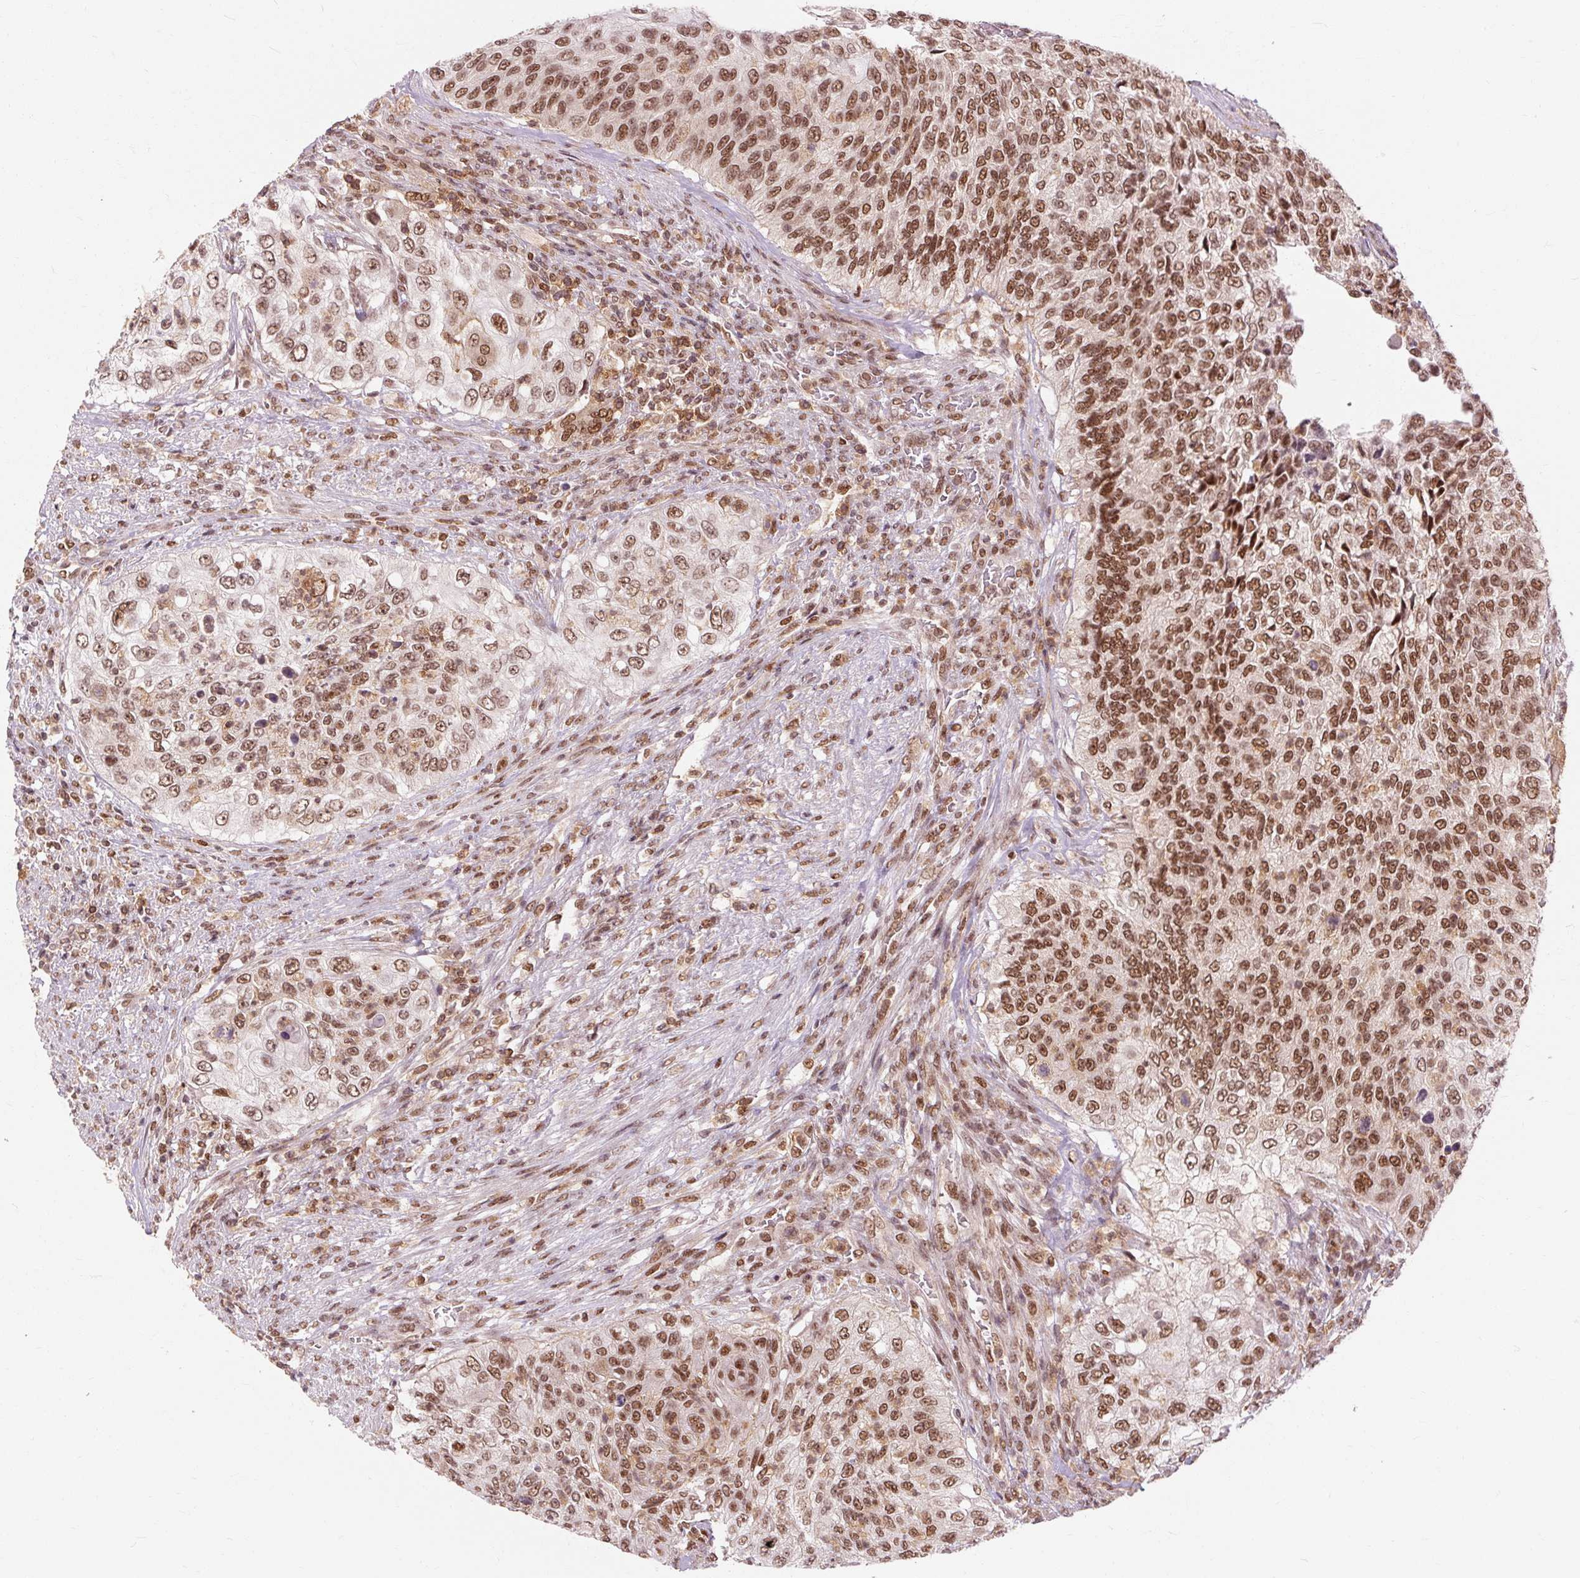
{"staining": {"intensity": "strong", "quantity": ">75%", "location": "nuclear"}, "tissue": "urothelial cancer", "cell_type": "Tumor cells", "image_type": "cancer", "snomed": [{"axis": "morphology", "description": "Urothelial carcinoma, High grade"}, {"axis": "topography", "description": "Urinary bladder"}], "caption": "A histopathology image showing strong nuclear positivity in about >75% of tumor cells in urothelial cancer, as visualized by brown immunohistochemical staining.", "gene": "CSTF1", "patient": {"sex": "female", "age": 60}}